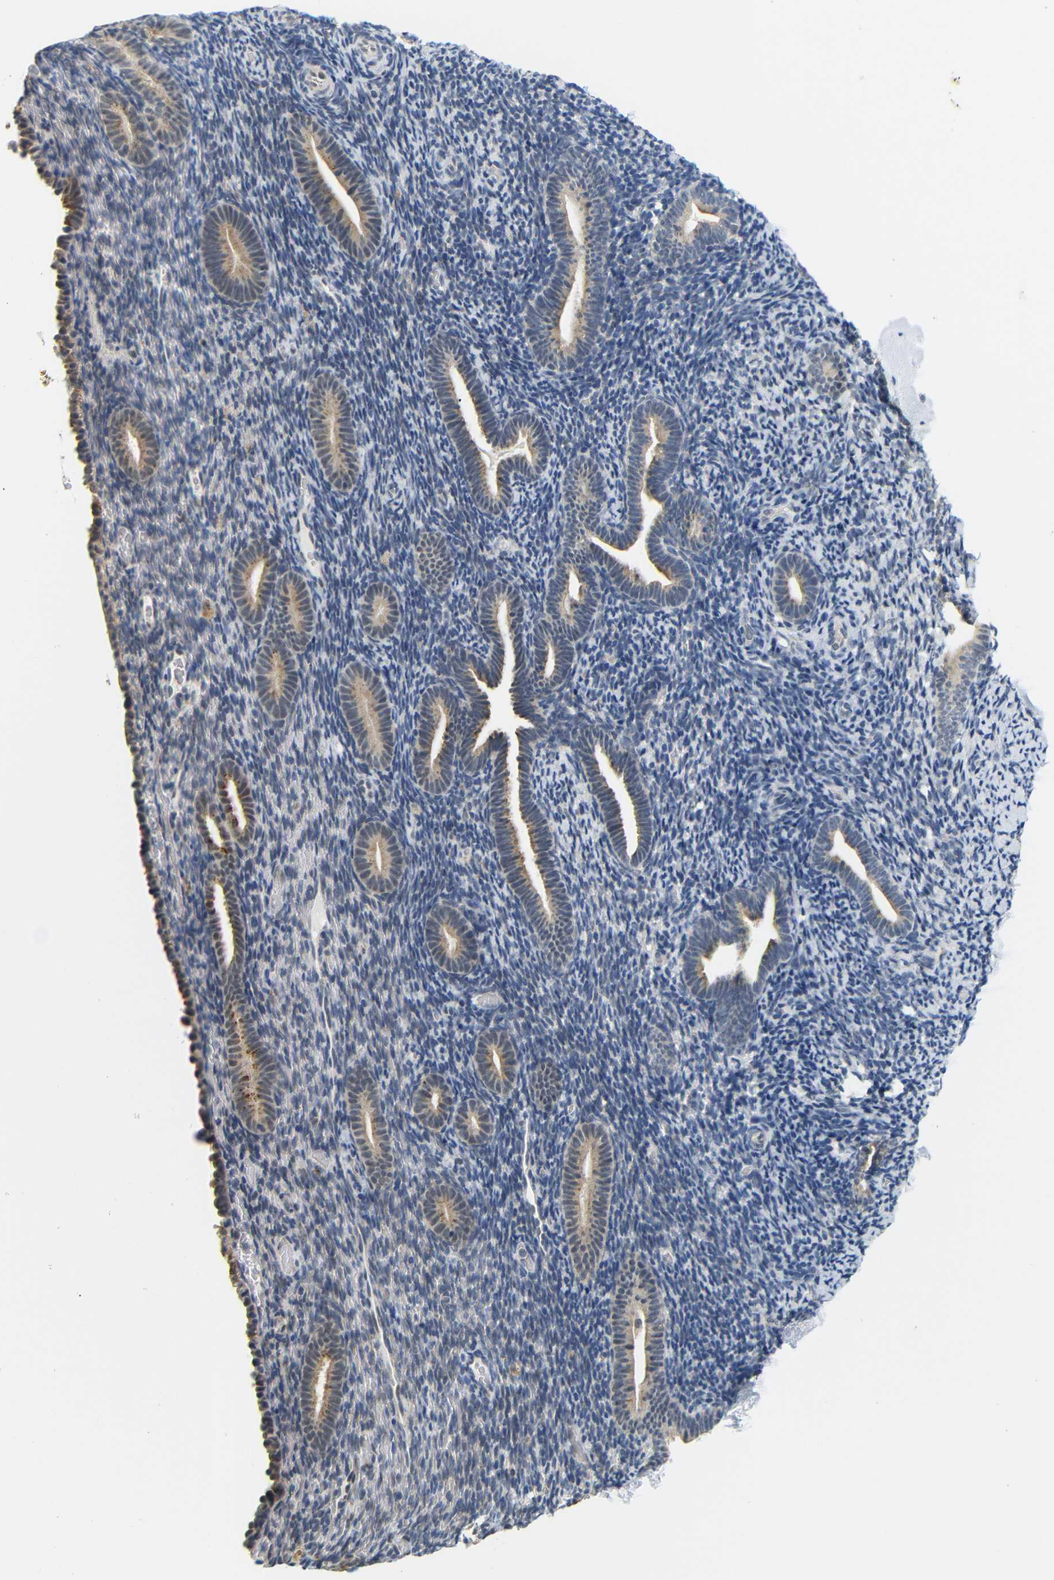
{"staining": {"intensity": "negative", "quantity": "none", "location": "none"}, "tissue": "endometrium", "cell_type": "Cells in endometrial stroma", "image_type": "normal", "snomed": [{"axis": "morphology", "description": "Normal tissue, NOS"}, {"axis": "topography", "description": "Endometrium"}], "caption": "Human endometrium stained for a protein using immunohistochemistry displays no positivity in cells in endometrial stroma.", "gene": "GJA5", "patient": {"sex": "female", "age": 51}}